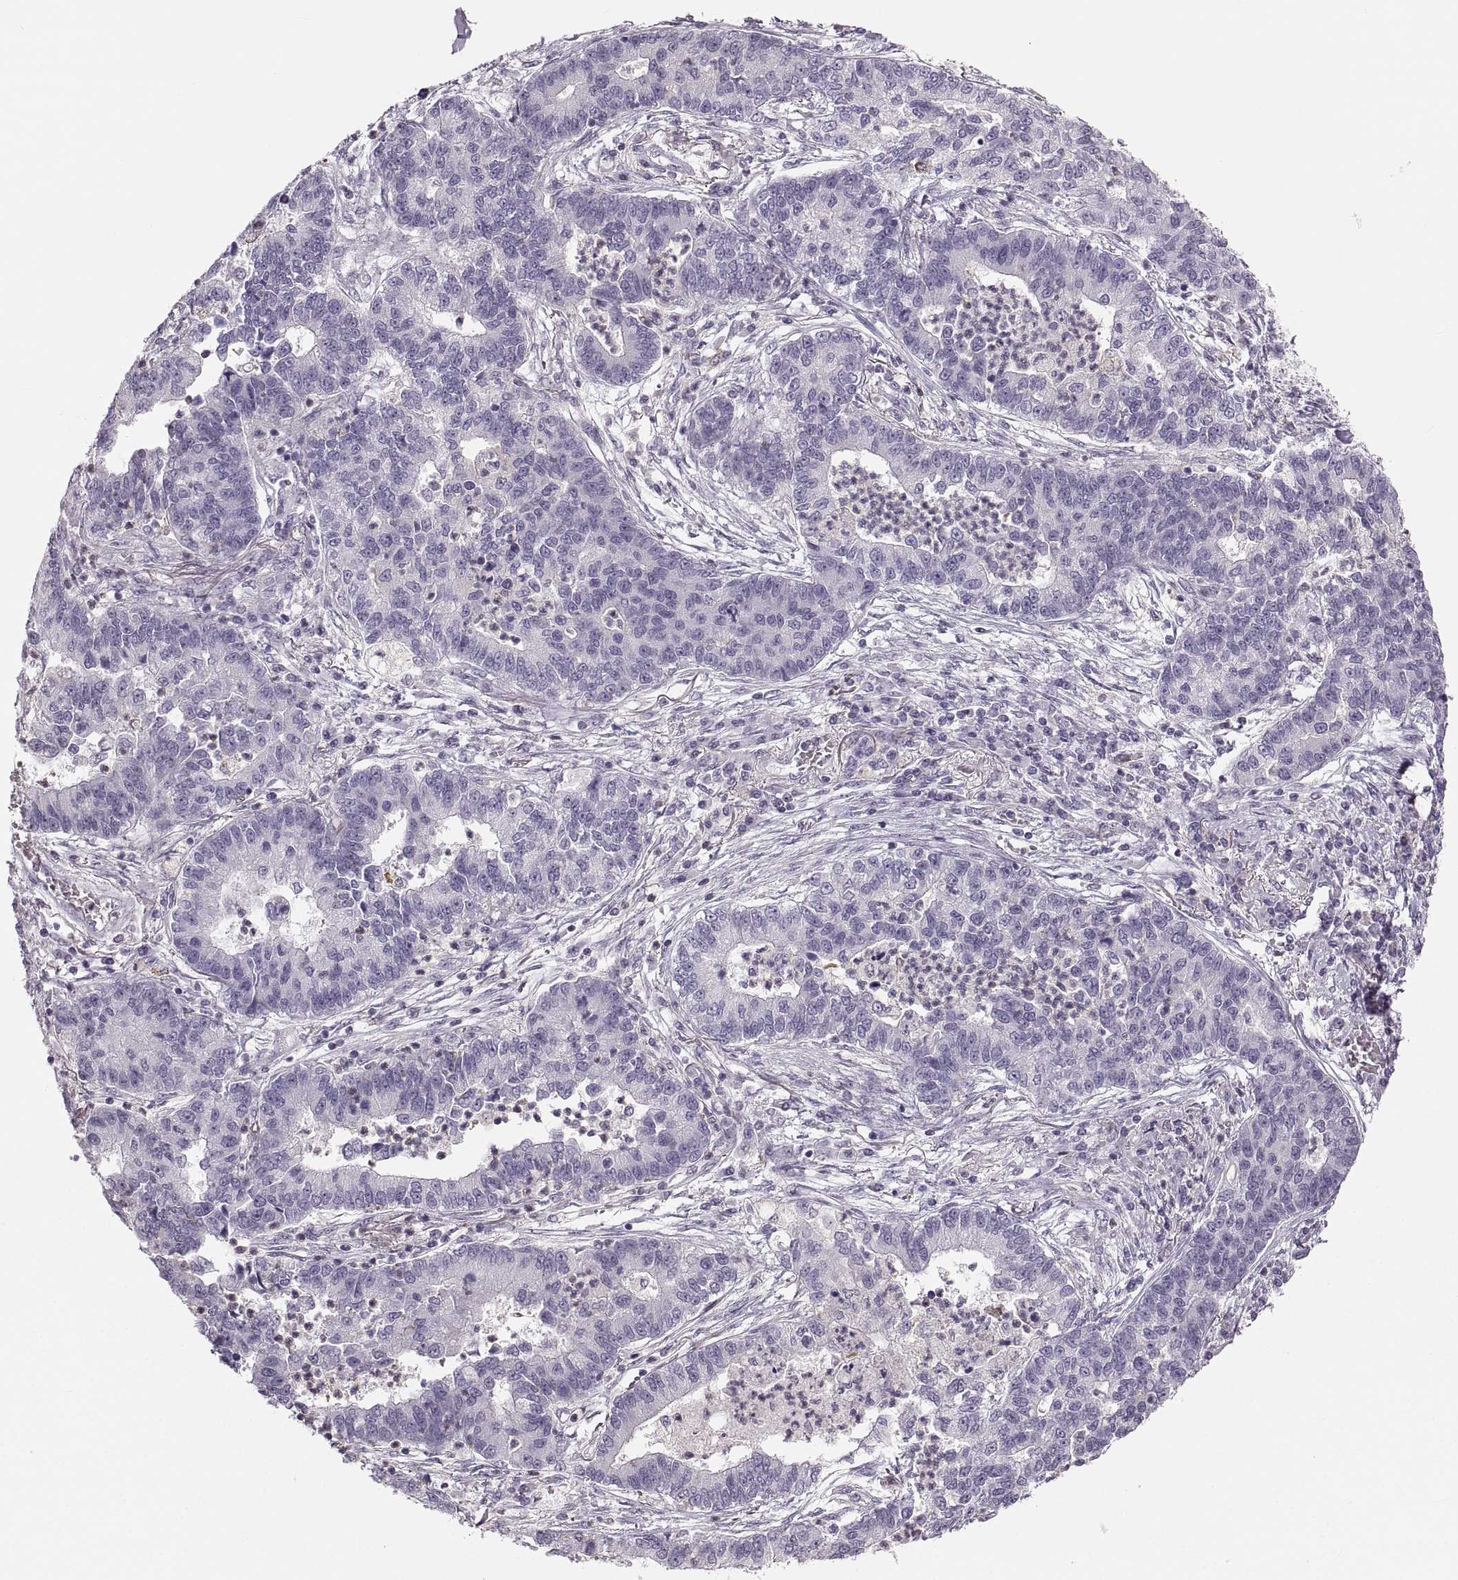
{"staining": {"intensity": "negative", "quantity": "none", "location": "none"}, "tissue": "lung cancer", "cell_type": "Tumor cells", "image_type": "cancer", "snomed": [{"axis": "morphology", "description": "Adenocarcinoma, NOS"}, {"axis": "topography", "description": "Lung"}], "caption": "This is an immunohistochemistry histopathology image of human adenocarcinoma (lung). There is no expression in tumor cells.", "gene": "RUNDC3A", "patient": {"sex": "female", "age": 57}}